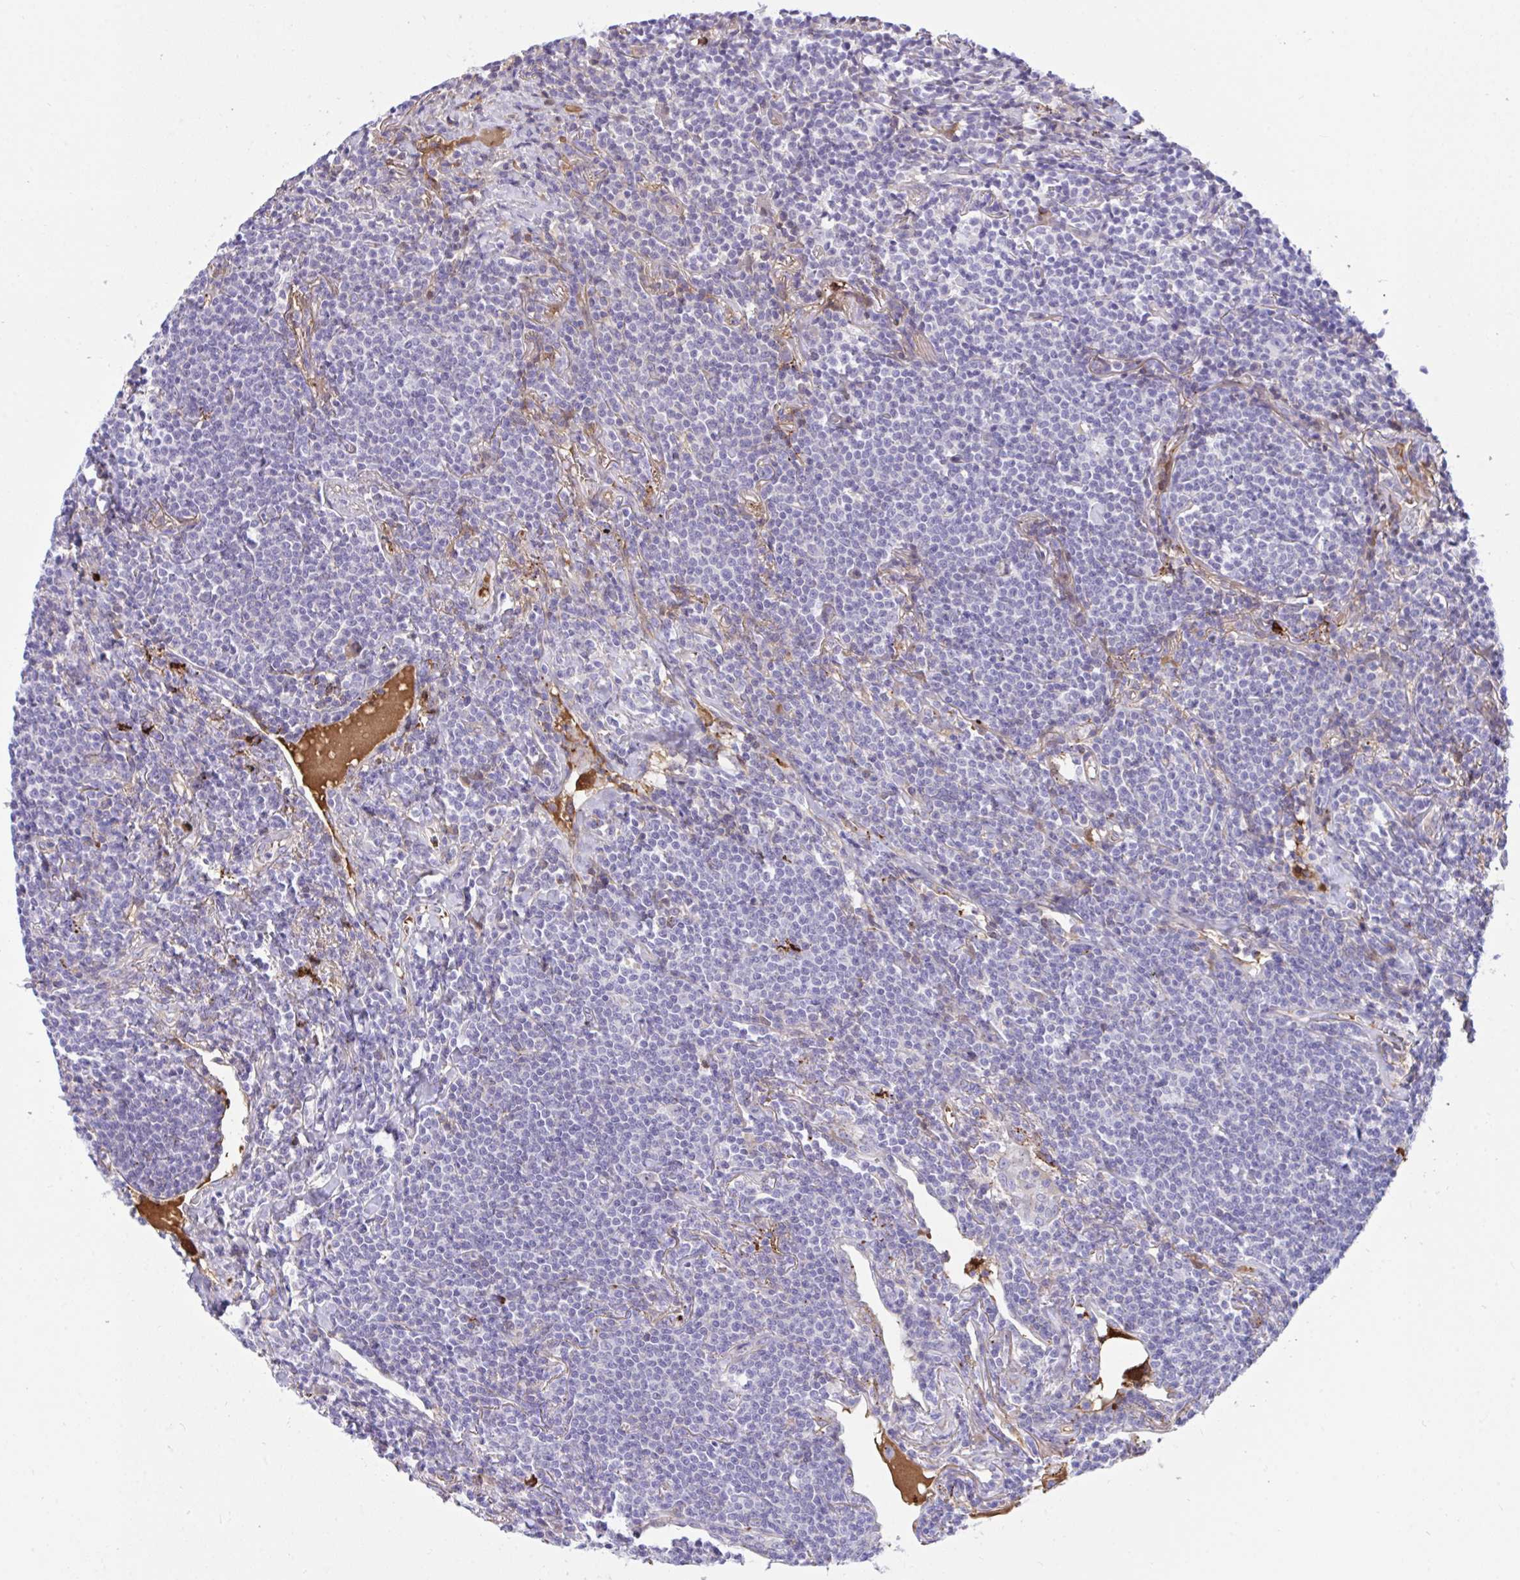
{"staining": {"intensity": "negative", "quantity": "none", "location": "none"}, "tissue": "lymphoma", "cell_type": "Tumor cells", "image_type": "cancer", "snomed": [{"axis": "morphology", "description": "Malignant lymphoma, non-Hodgkin's type, Low grade"}, {"axis": "topography", "description": "Lung"}], "caption": "IHC of human lymphoma displays no staining in tumor cells. Nuclei are stained in blue.", "gene": "F2", "patient": {"sex": "female", "age": 71}}